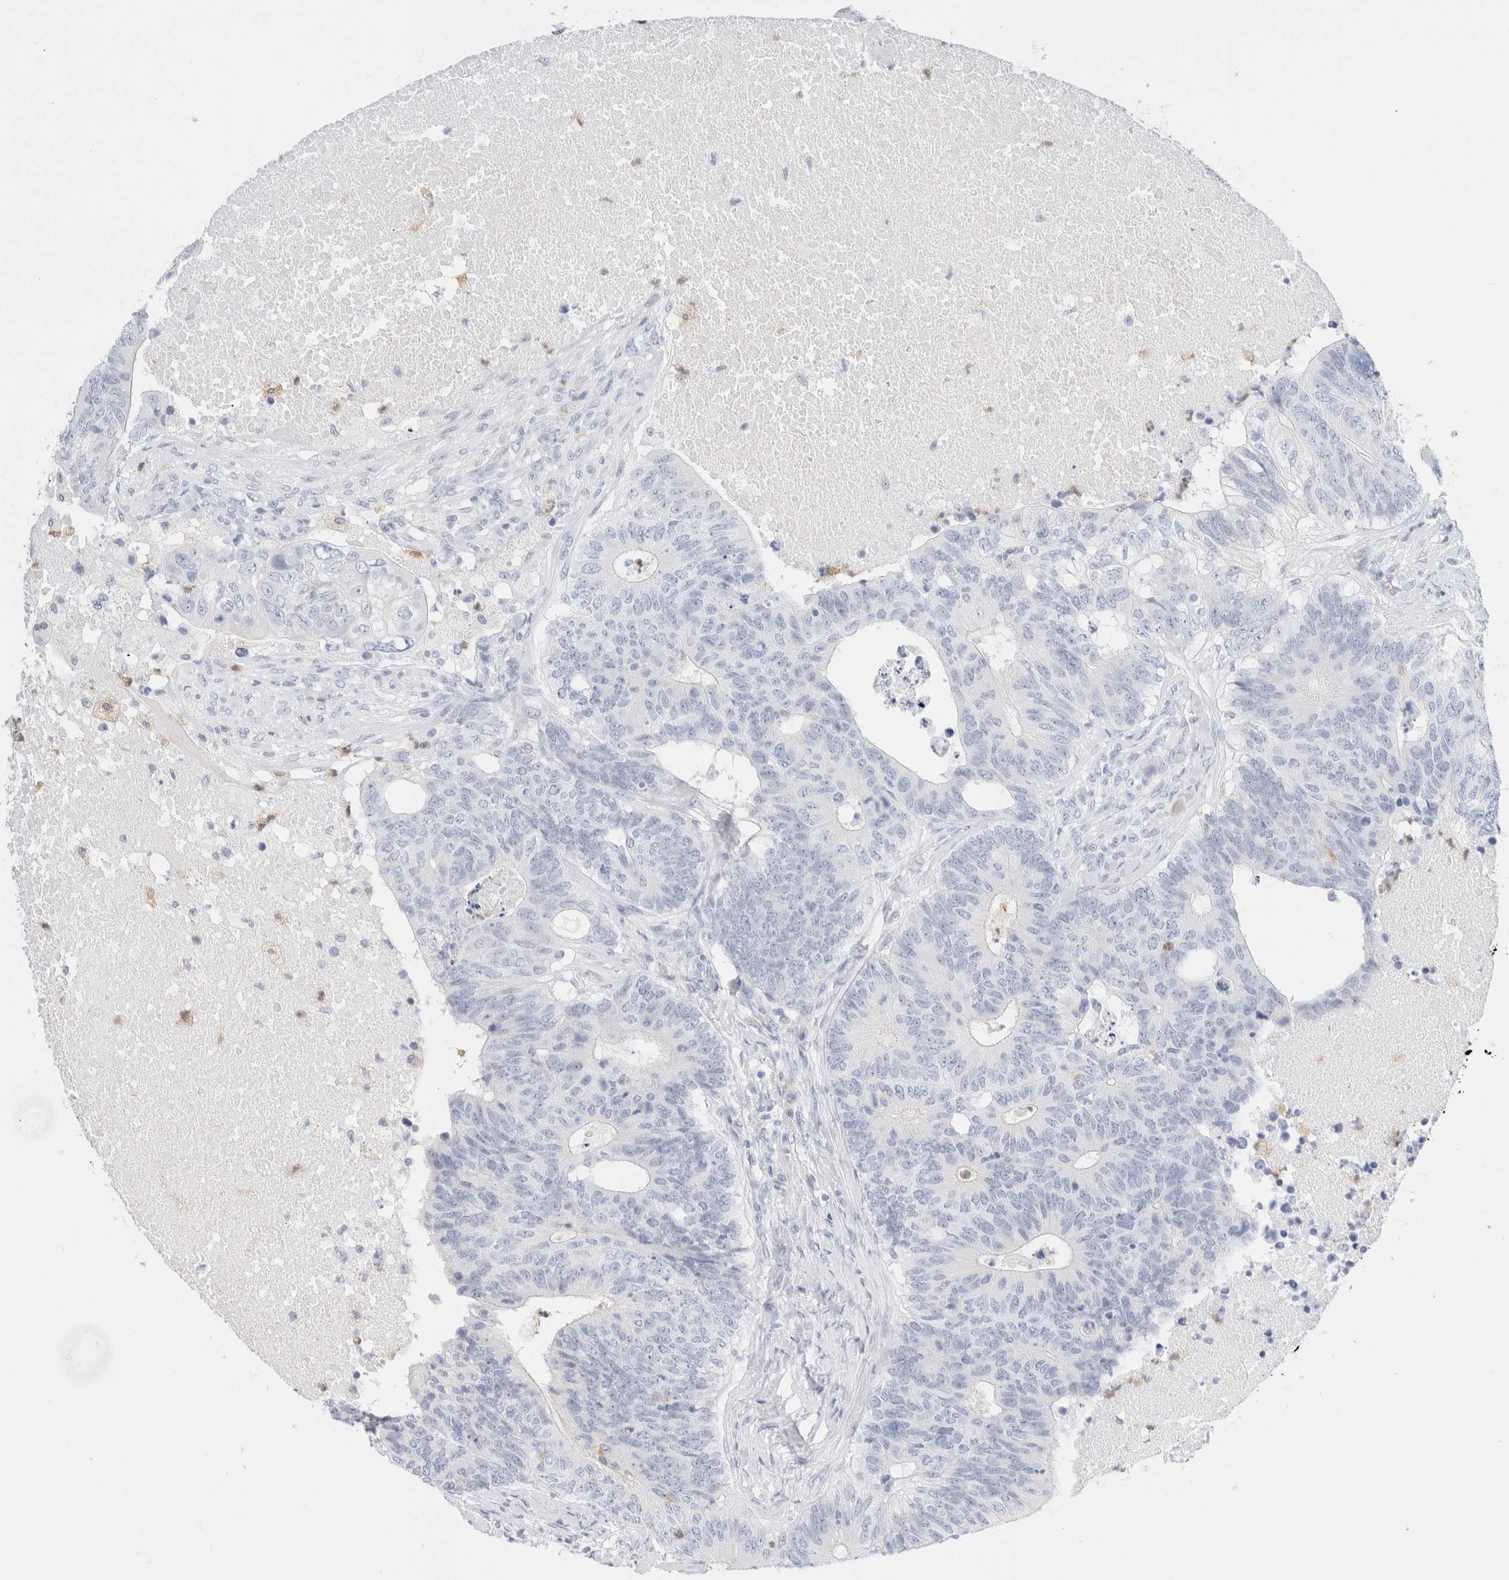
{"staining": {"intensity": "negative", "quantity": "none", "location": "none"}, "tissue": "colorectal cancer", "cell_type": "Tumor cells", "image_type": "cancer", "snomed": [{"axis": "morphology", "description": "Adenocarcinoma, NOS"}, {"axis": "topography", "description": "Colon"}], "caption": "A photomicrograph of human adenocarcinoma (colorectal) is negative for staining in tumor cells.", "gene": "ARG1", "patient": {"sex": "female", "age": 67}}